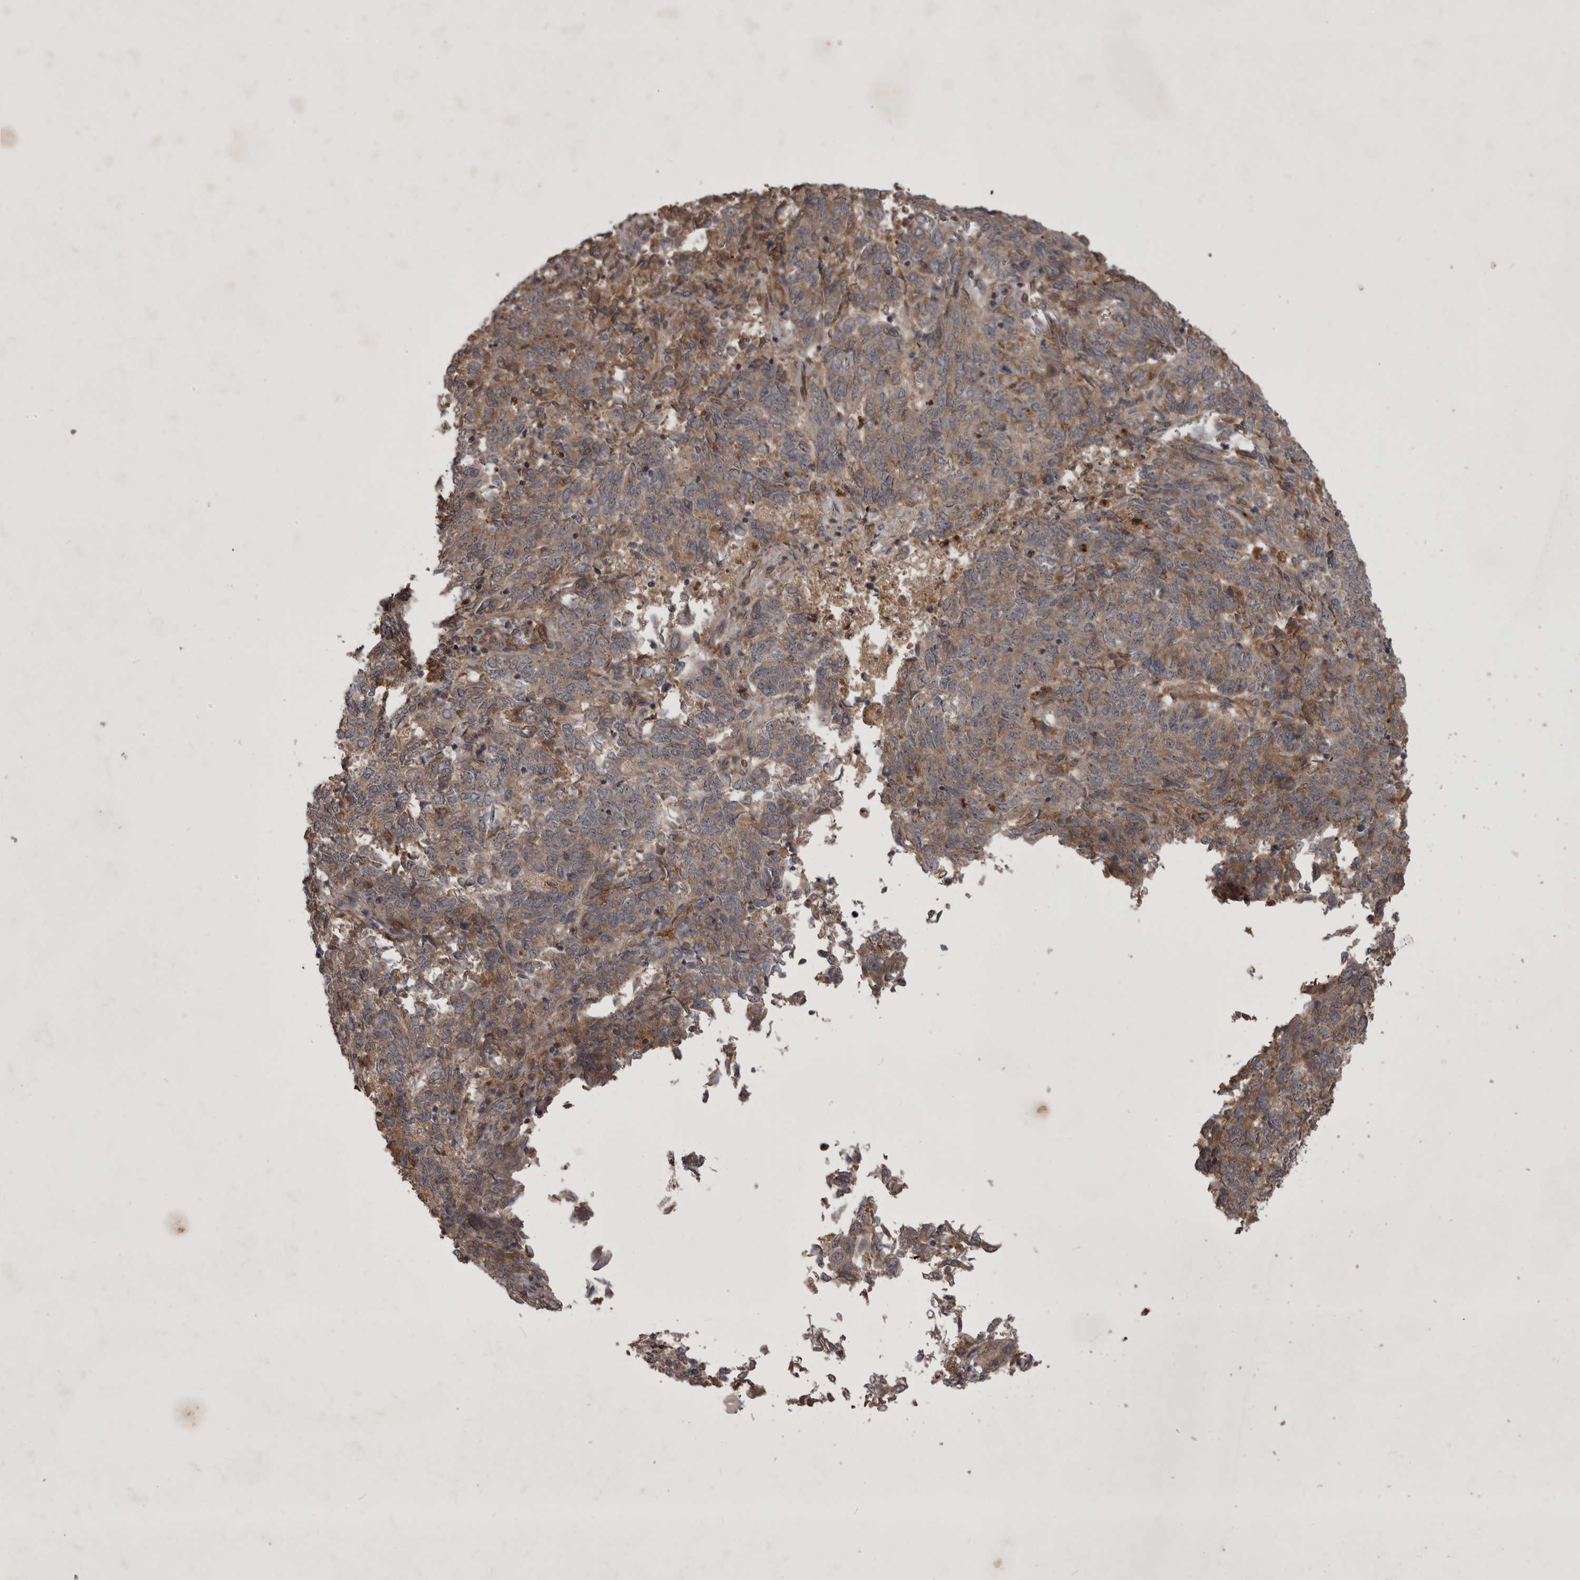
{"staining": {"intensity": "weak", "quantity": ">75%", "location": "cytoplasmic/membranous"}, "tissue": "endometrial cancer", "cell_type": "Tumor cells", "image_type": "cancer", "snomed": [{"axis": "morphology", "description": "Adenocarcinoma, NOS"}, {"axis": "topography", "description": "Endometrium"}], "caption": "Human endometrial cancer (adenocarcinoma) stained for a protein (brown) exhibits weak cytoplasmic/membranous positive positivity in about >75% of tumor cells.", "gene": "RAB3GAP2", "patient": {"sex": "female", "age": 80}}